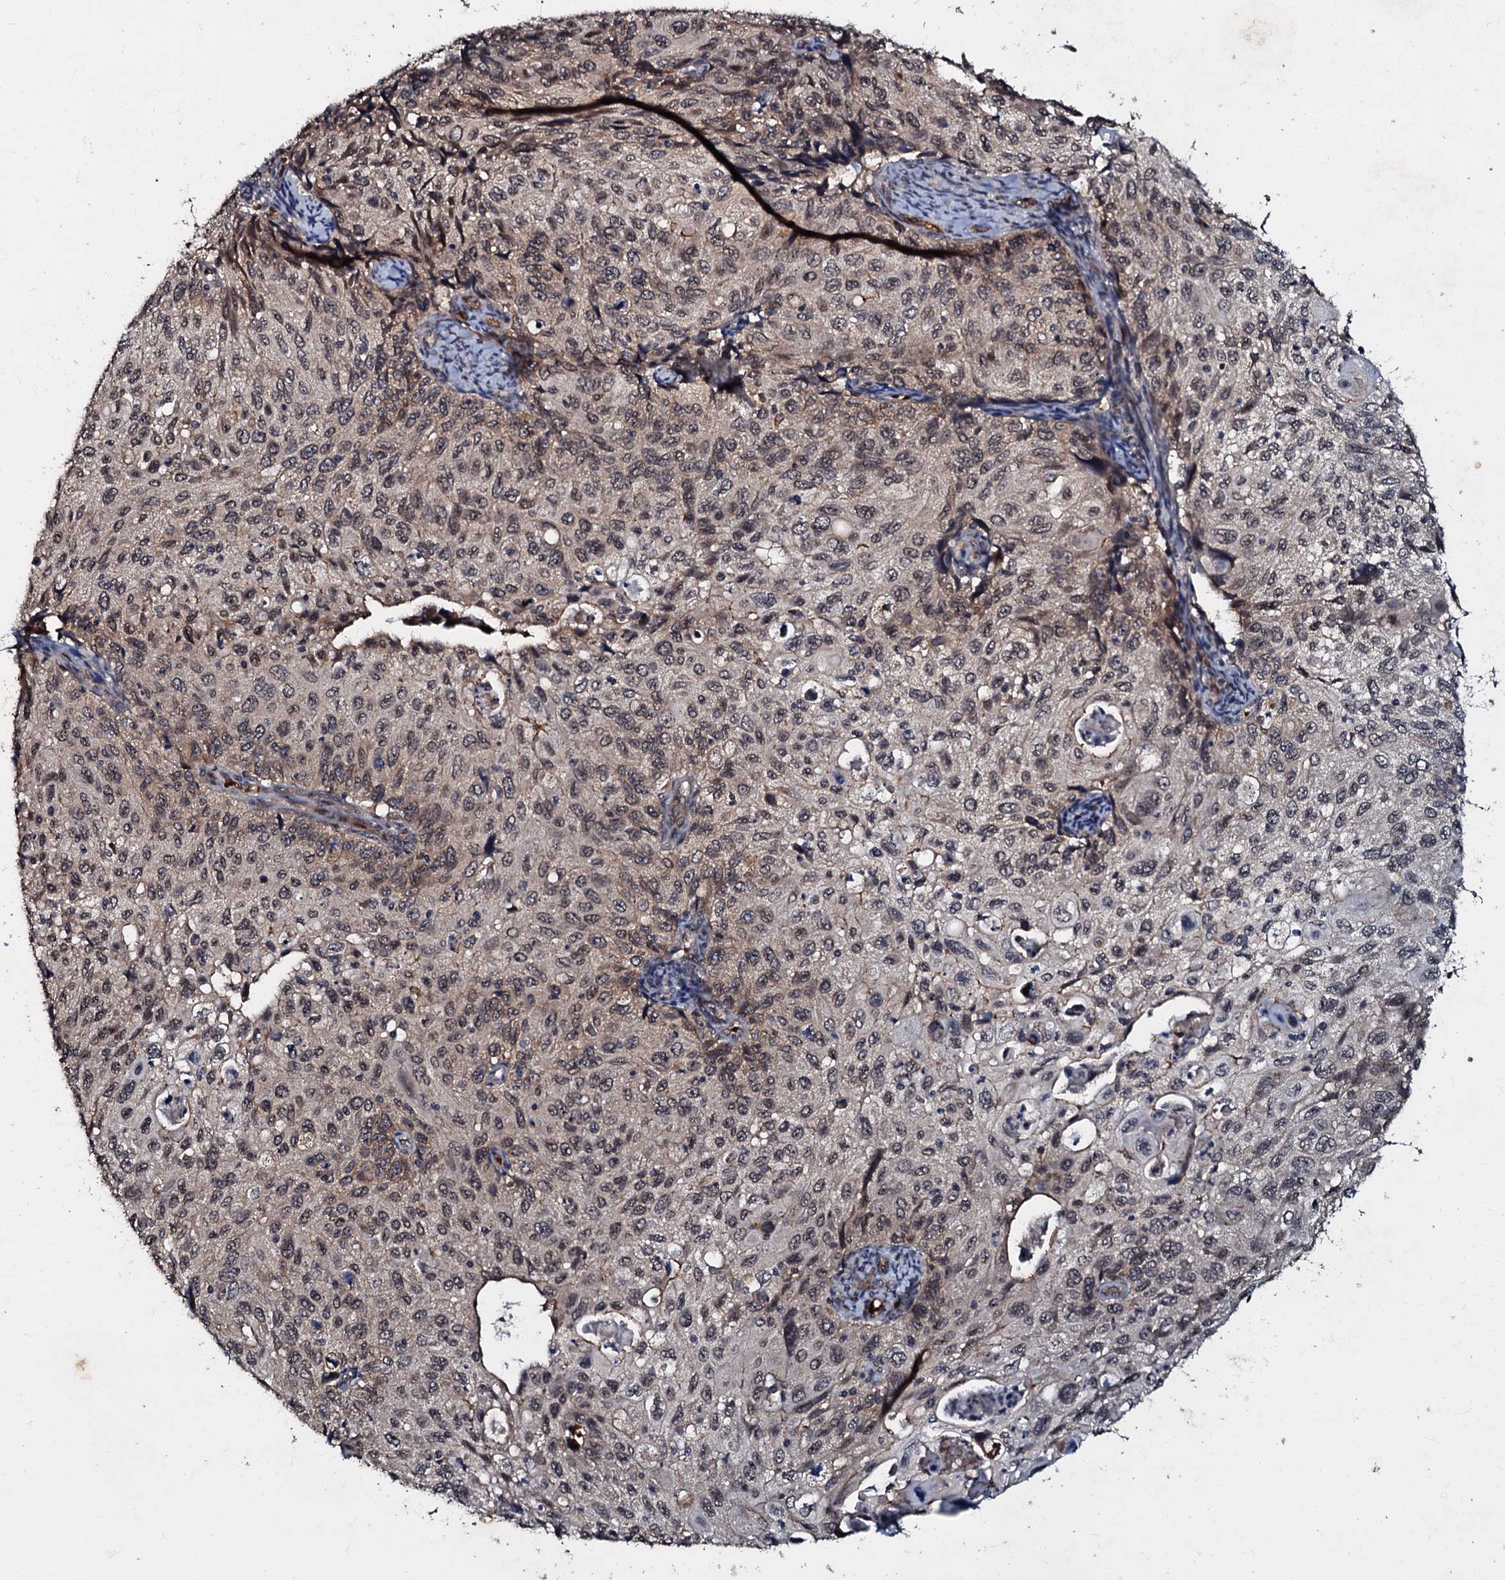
{"staining": {"intensity": "weak", "quantity": ">75%", "location": "cytoplasmic/membranous,nuclear"}, "tissue": "cervical cancer", "cell_type": "Tumor cells", "image_type": "cancer", "snomed": [{"axis": "morphology", "description": "Squamous cell carcinoma, NOS"}, {"axis": "topography", "description": "Cervix"}], "caption": "Squamous cell carcinoma (cervical) stained for a protein exhibits weak cytoplasmic/membranous and nuclear positivity in tumor cells.", "gene": "MANSC4", "patient": {"sex": "female", "age": 70}}